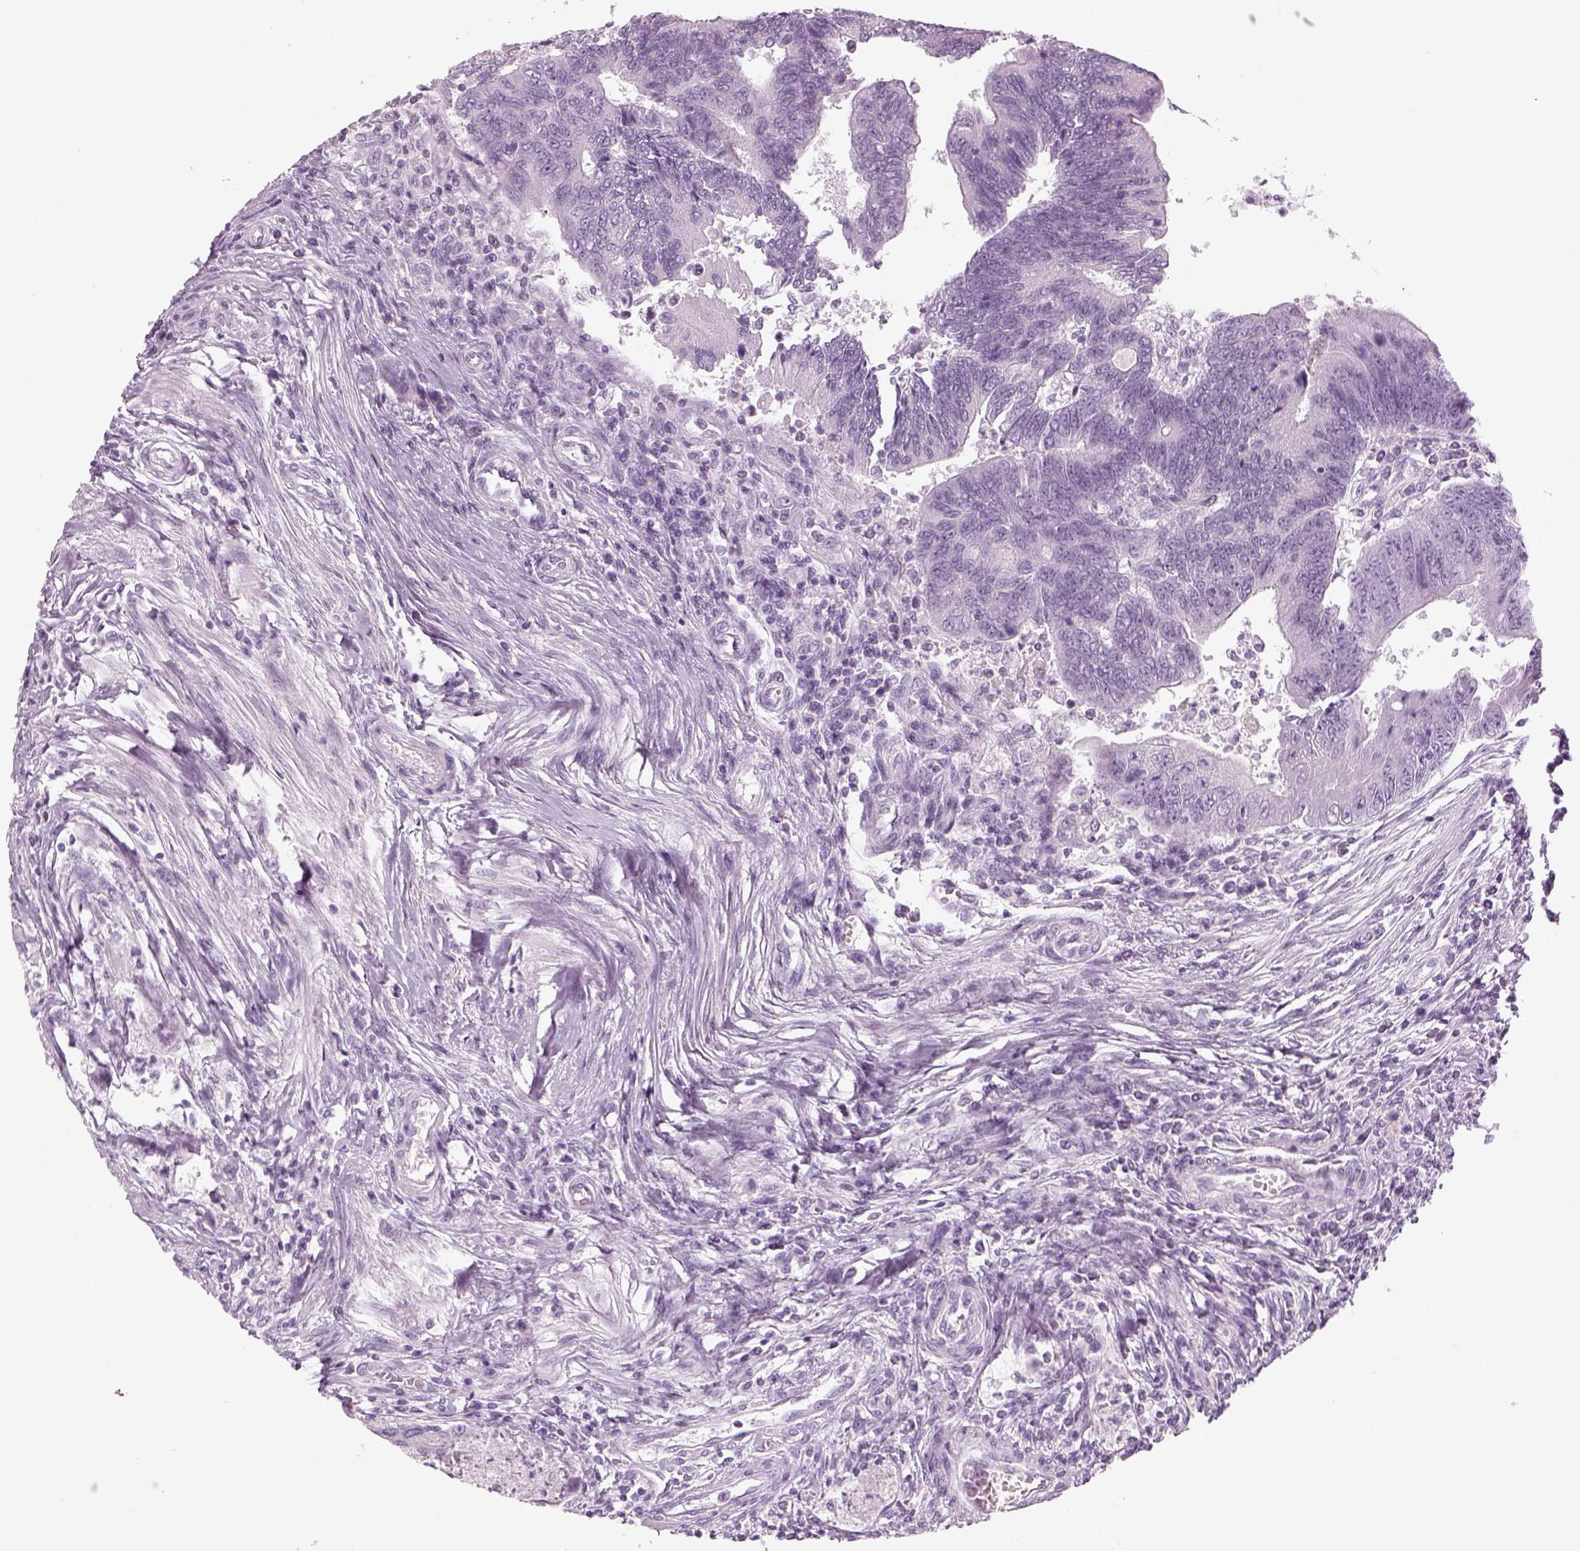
{"staining": {"intensity": "negative", "quantity": "none", "location": "none"}, "tissue": "colorectal cancer", "cell_type": "Tumor cells", "image_type": "cancer", "snomed": [{"axis": "morphology", "description": "Adenocarcinoma, NOS"}, {"axis": "topography", "description": "Colon"}], "caption": "Protein analysis of adenocarcinoma (colorectal) shows no significant expression in tumor cells. (DAB (3,3'-diaminobenzidine) IHC visualized using brightfield microscopy, high magnification).", "gene": "SAG", "patient": {"sex": "female", "age": 67}}